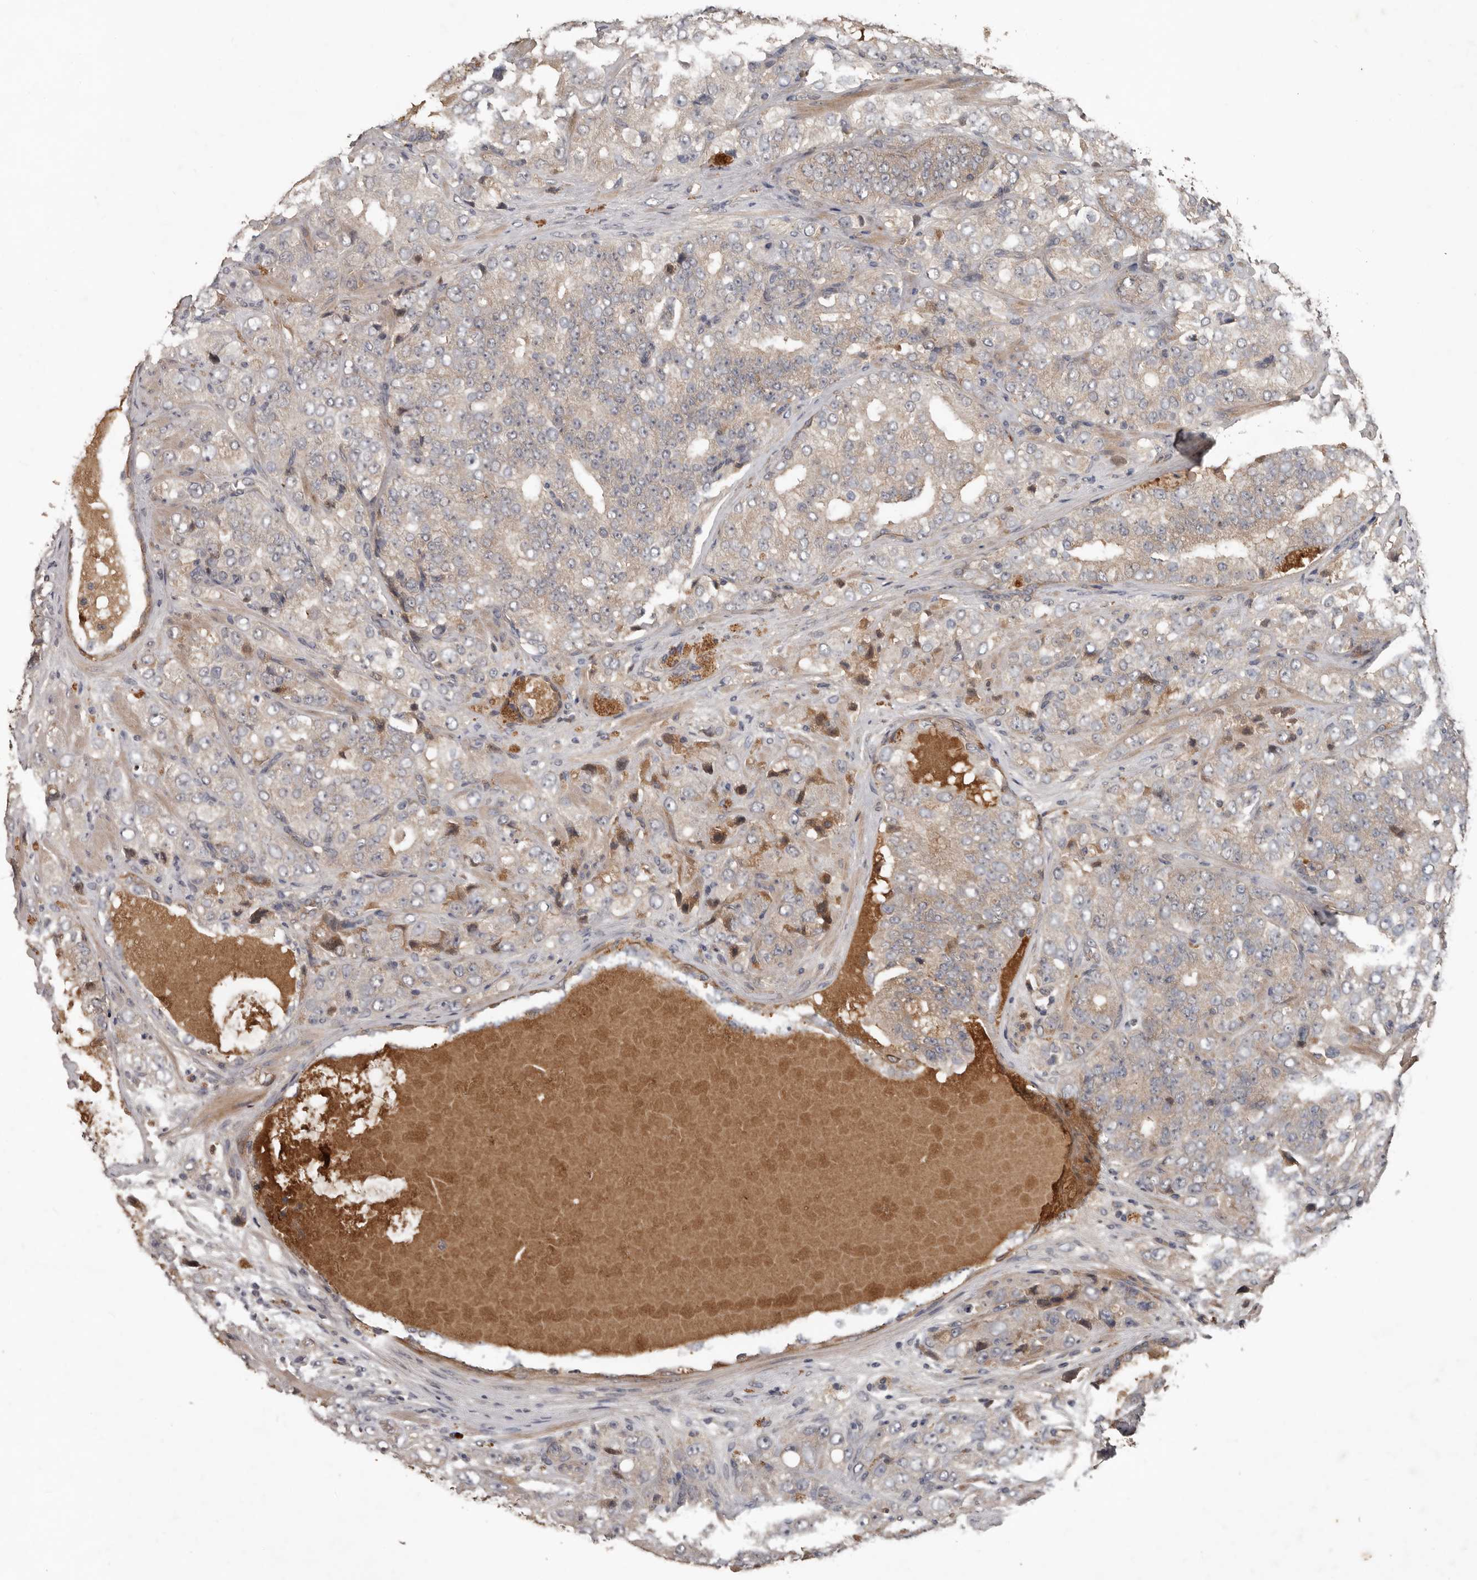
{"staining": {"intensity": "negative", "quantity": "none", "location": "none"}, "tissue": "prostate cancer", "cell_type": "Tumor cells", "image_type": "cancer", "snomed": [{"axis": "morphology", "description": "Adenocarcinoma, High grade"}, {"axis": "topography", "description": "Prostate"}], "caption": "There is no significant staining in tumor cells of prostate cancer (adenocarcinoma (high-grade)). Nuclei are stained in blue.", "gene": "DNAJB4", "patient": {"sex": "male", "age": 58}}